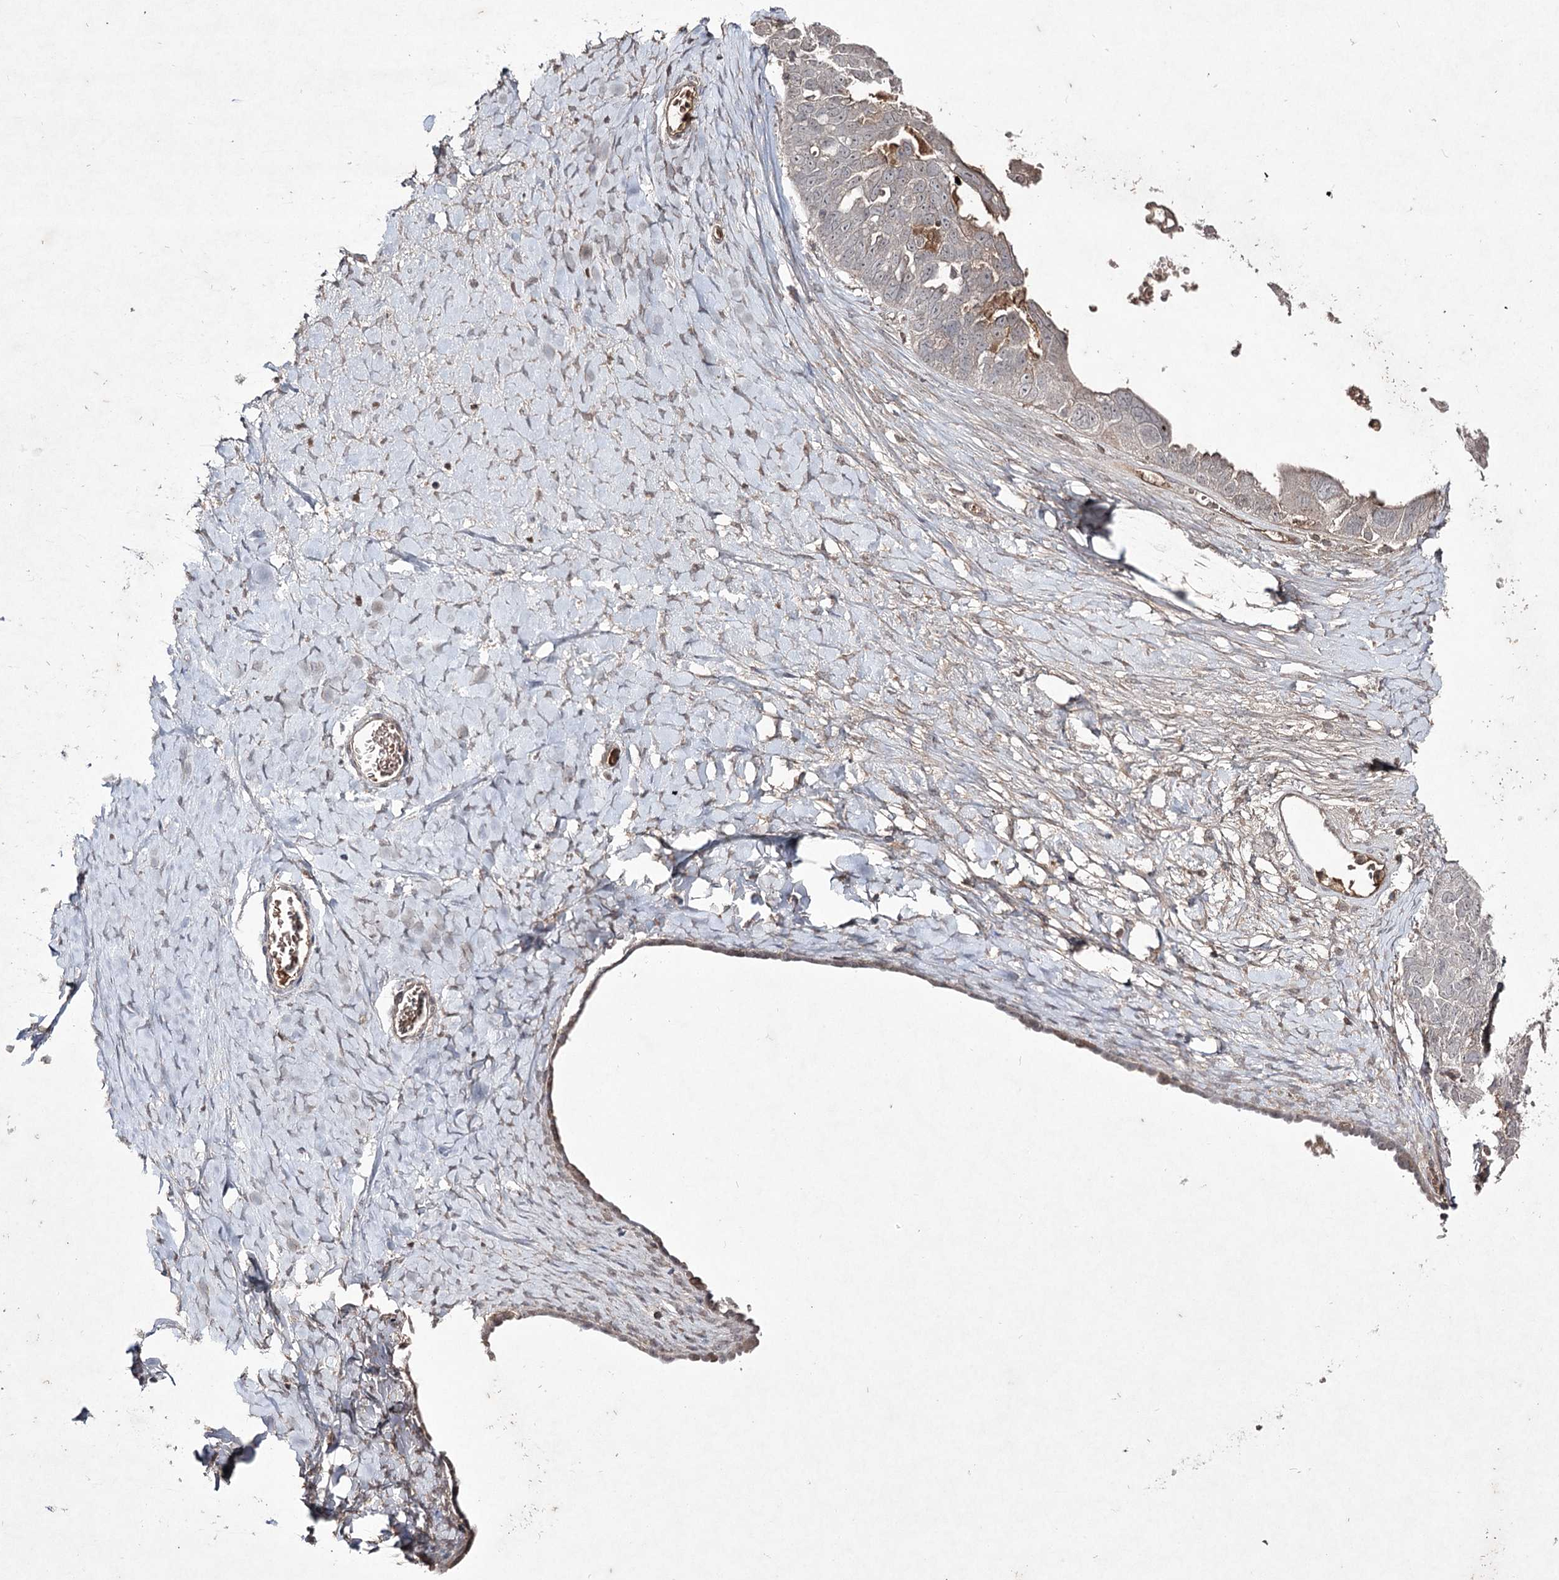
{"staining": {"intensity": "weak", "quantity": "<25%", "location": "cytoplasmic/membranous"}, "tissue": "ovarian cancer", "cell_type": "Tumor cells", "image_type": "cancer", "snomed": [{"axis": "morphology", "description": "Cystadenocarcinoma, serous, NOS"}, {"axis": "topography", "description": "Ovary"}], "caption": "Histopathology image shows no protein positivity in tumor cells of ovarian serous cystadenocarcinoma tissue. (Stains: DAB immunohistochemistry with hematoxylin counter stain, Microscopy: brightfield microscopy at high magnification).", "gene": "SYNGR3", "patient": {"sex": "female", "age": 79}}